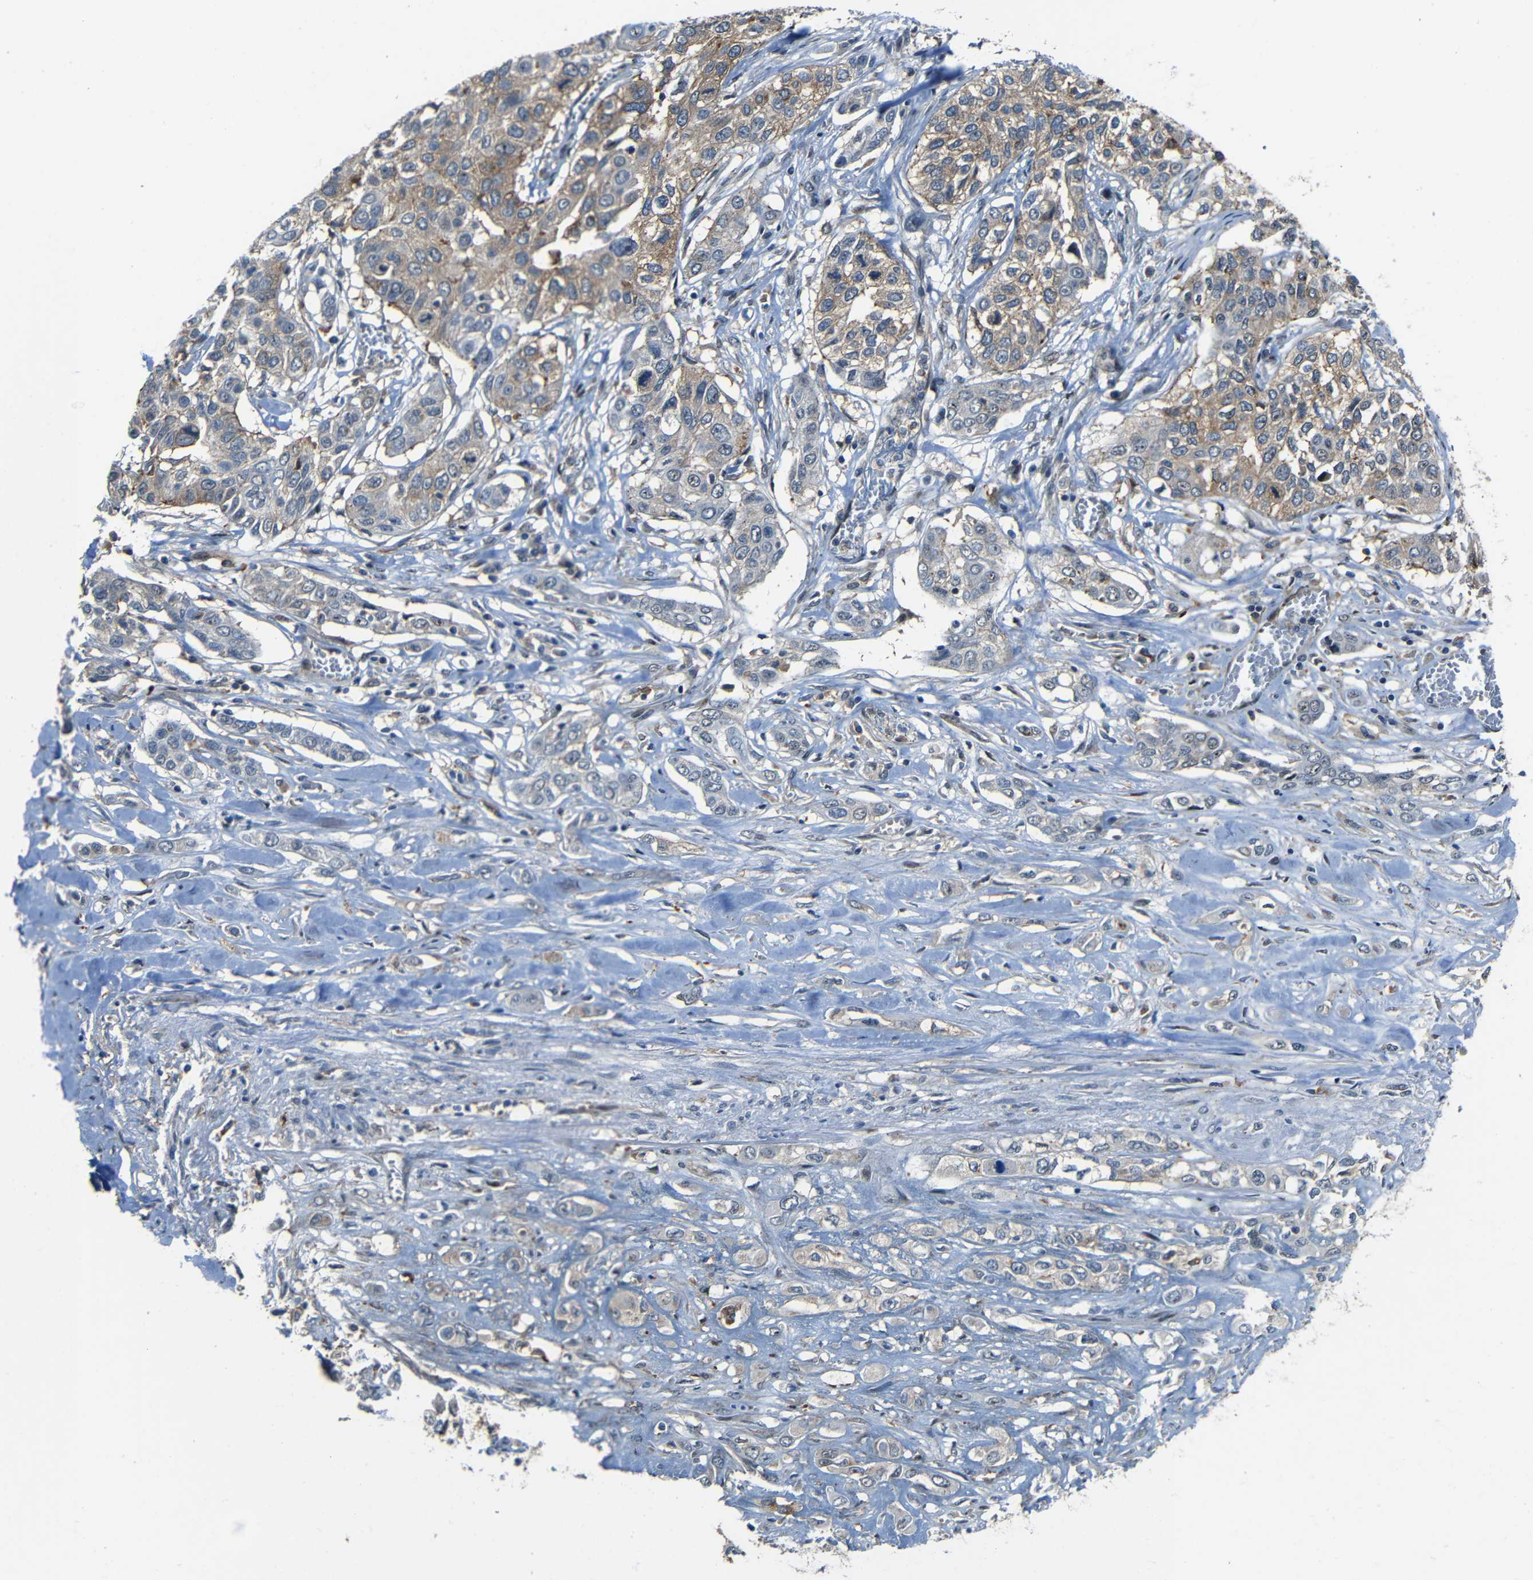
{"staining": {"intensity": "moderate", "quantity": ">75%", "location": "cytoplasmic/membranous"}, "tissue": "lung cancer", "cell_type": "Tumor cells", "image_type": "cancer", "snomed": [{"axis": "morphology", "description": "Squamous cell carcinoma, NOS"}, {"axis": "topography", "description": "Lung"}], "caption": "Tumor cells reveal moderate cytoplasmic/membranous positivity in about >75% of cells in lung squamous cell carcinoma.", "gene": "DNAJC5", "patient": {"sex": "male", "age": 71}}